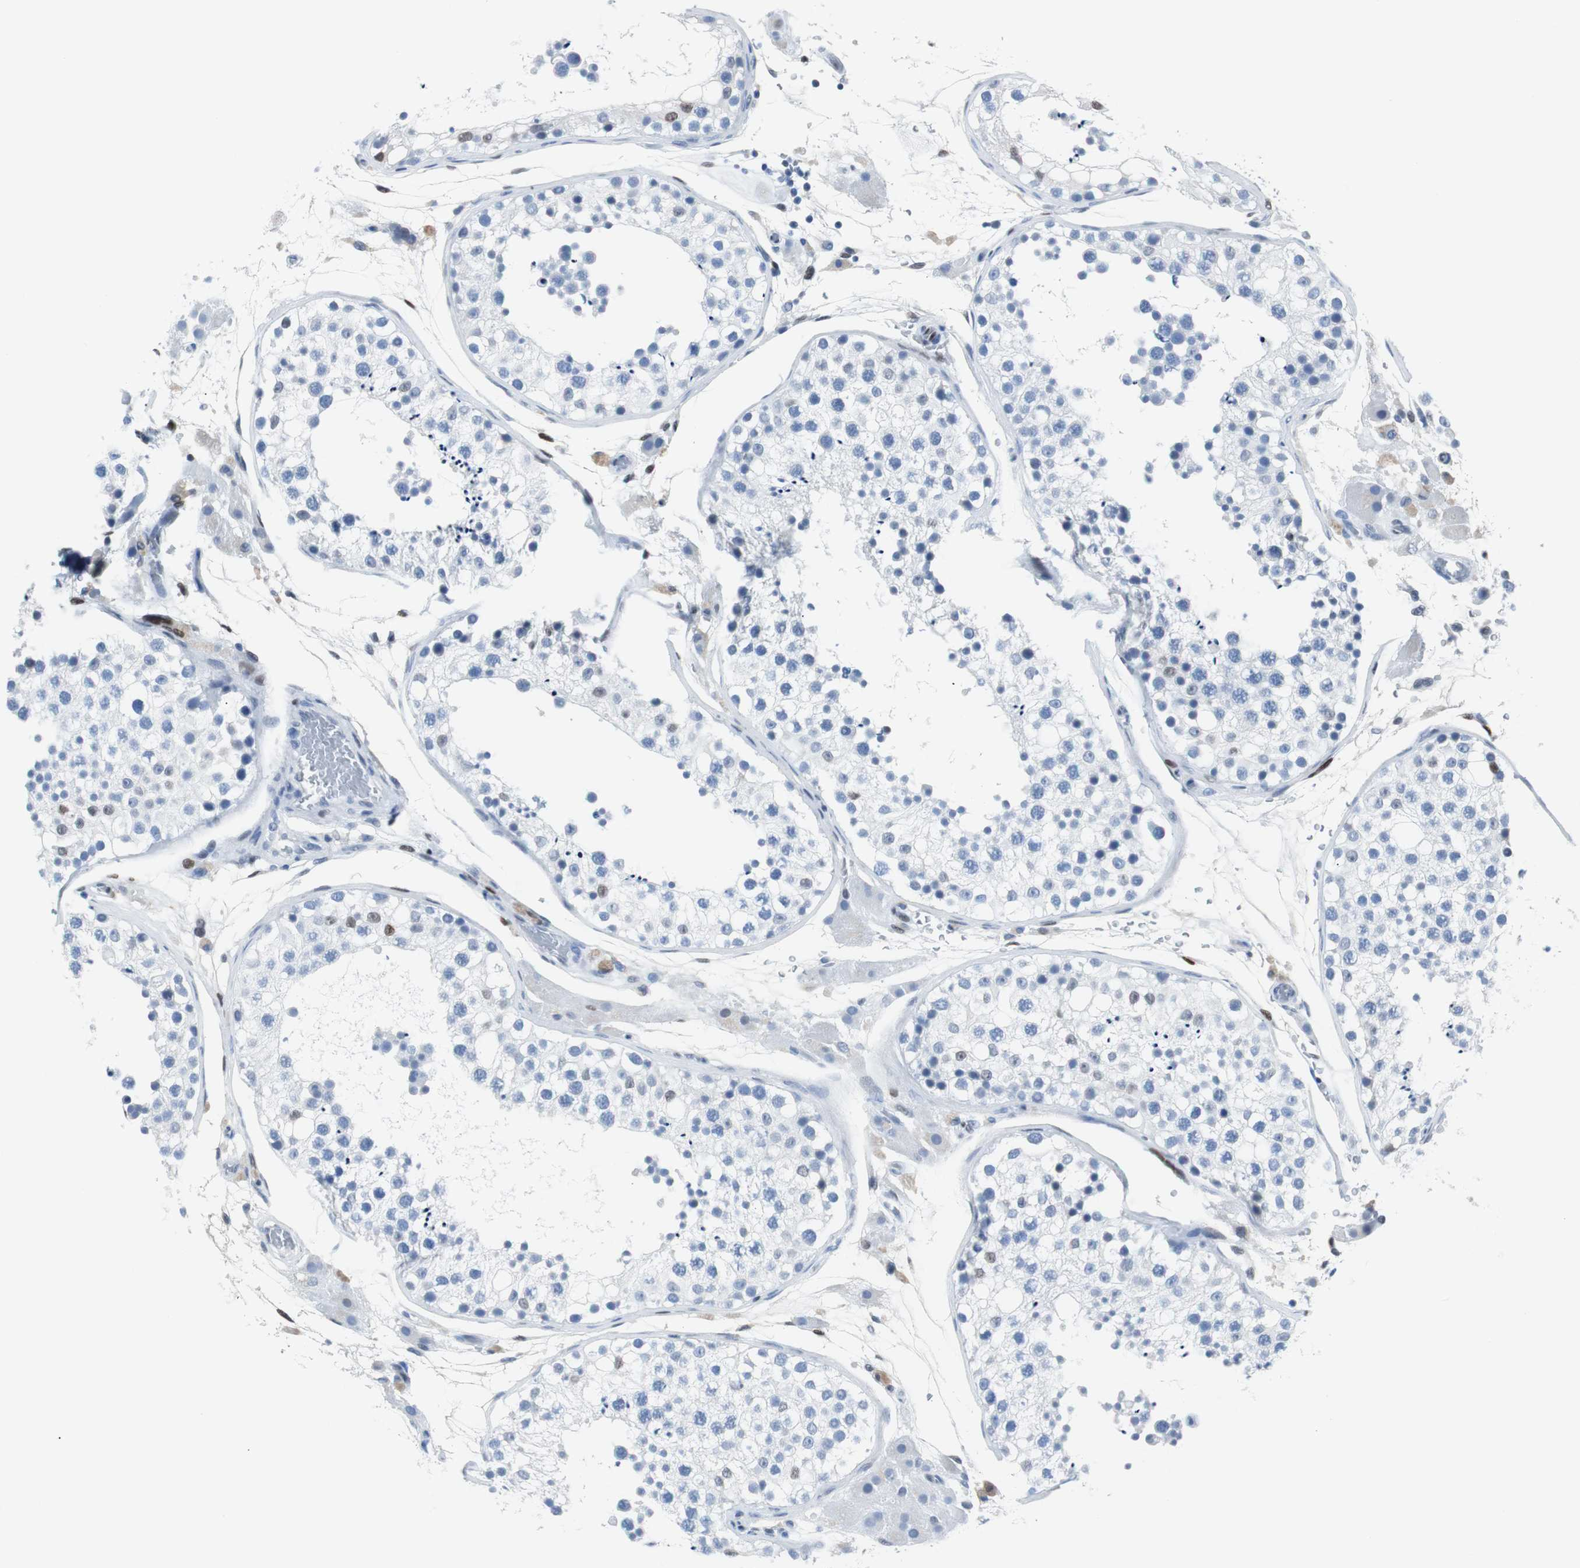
{"staining": {"intensity": "negative", "quantity": "none", "location": "none"}, "tissue": "testis", "cell_type": "Cells in seminiferous ducts", "image_type": "normal", "snomed": [{"axis": "morphology", "description": "Normal tissue, NOS"}, {"axis": "topography", "description": "Testis"}], "caption": "Immunohistochemistry micrograph of benign human testis stained for a protein (brown), which displays no positivity in cells in seminiferous ducts.", "gene": "JUN", "patient": {"sex": "male", "age": 26}}